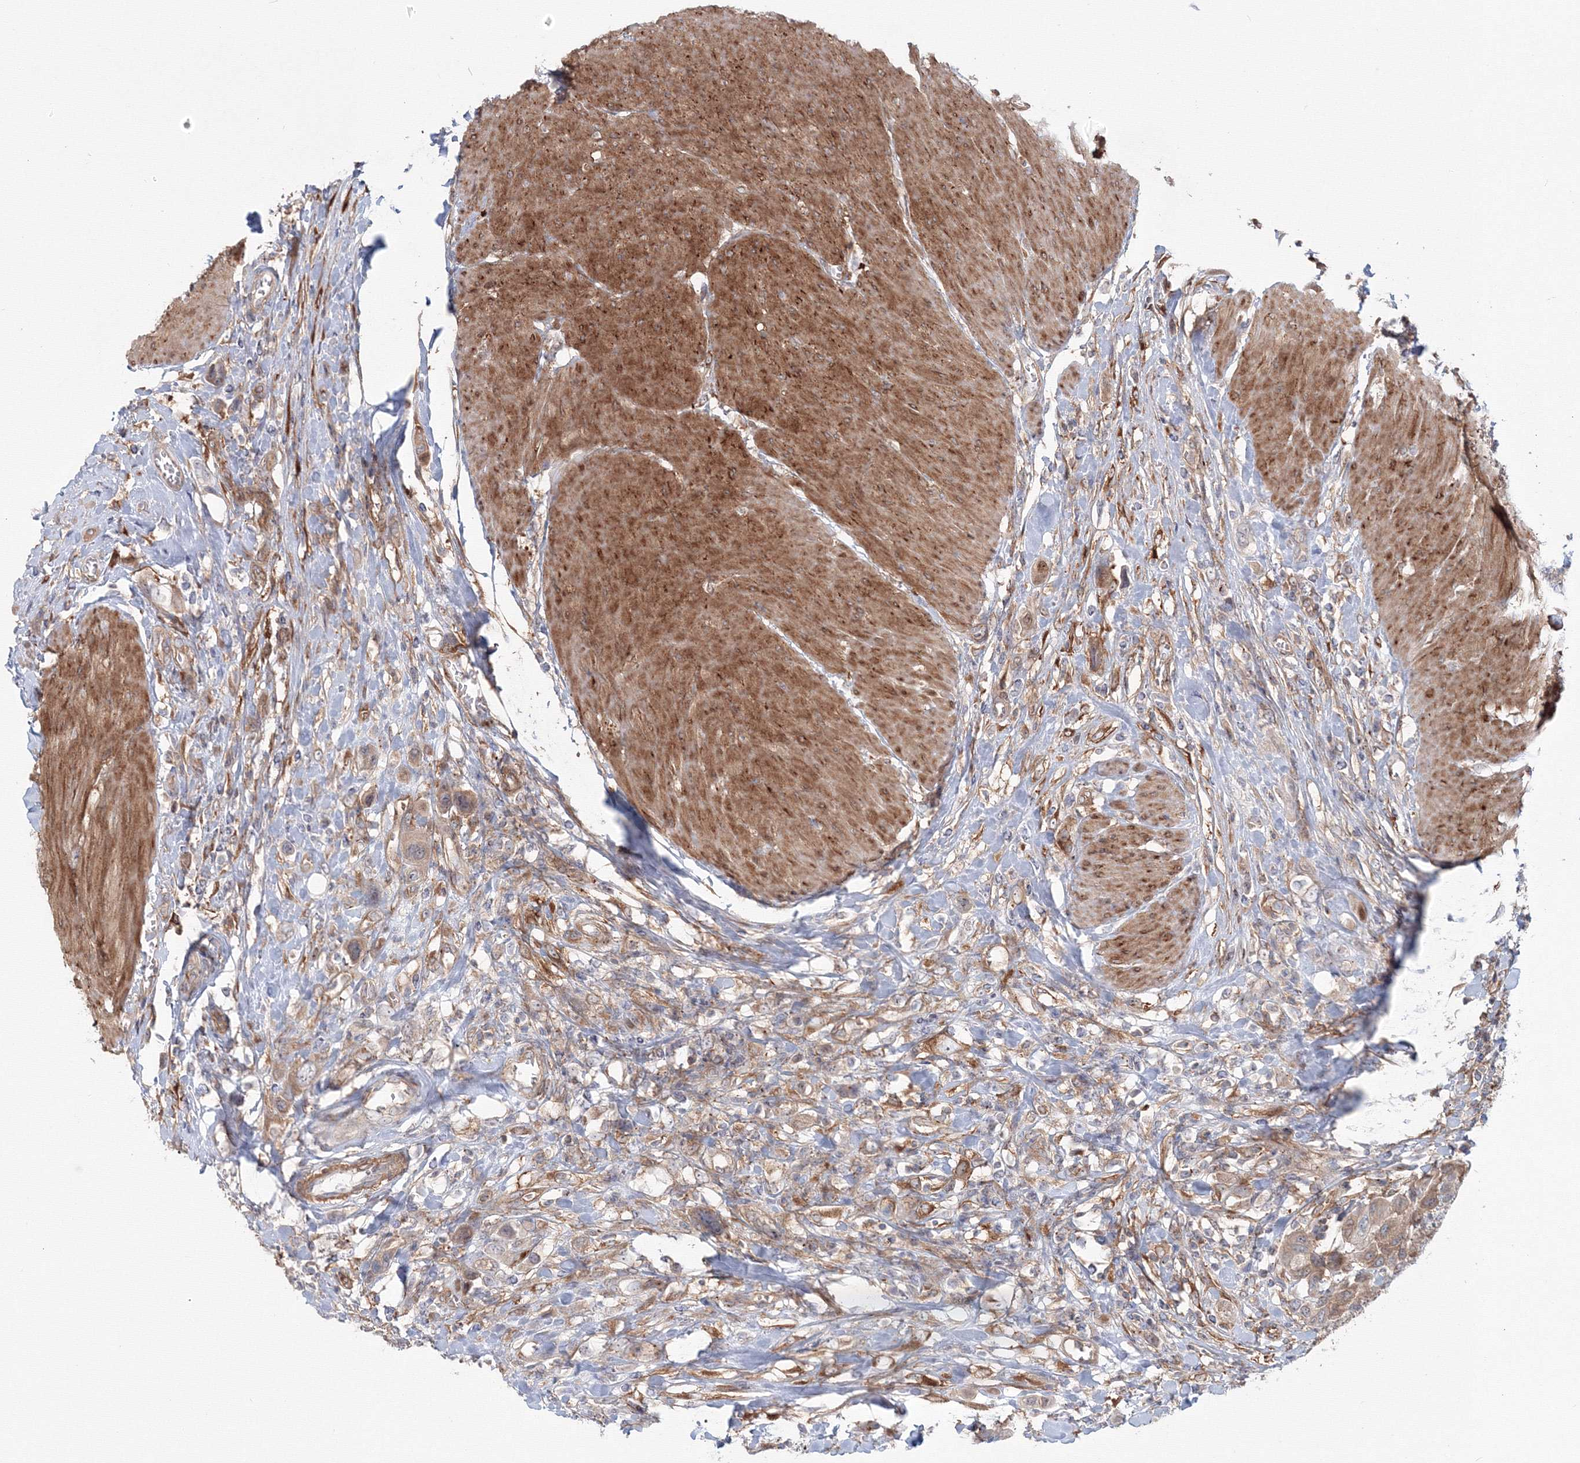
{"staining": {"intensity": "negative", "quantity": "none", "location": "none"}, "tissue": "urothelial cancer", "cell_type": "Tumor cells", "image_type": "cancer", "snomed": [{"axis": "morphology", "description": "Urothelial carcinoma, High grade"}, {"axis": "topography", "description": "Urinary bladder"}], "caption": "Protein analysis of urothelial carcinoma (high-grade) reveals no significant positivity in tumor cells. (Immunohistochemistry (ihc), brightfield microscopy, high magnification).", "gene": "SH3PXD2A", "patient": {"sex": "male", "age": 50}}